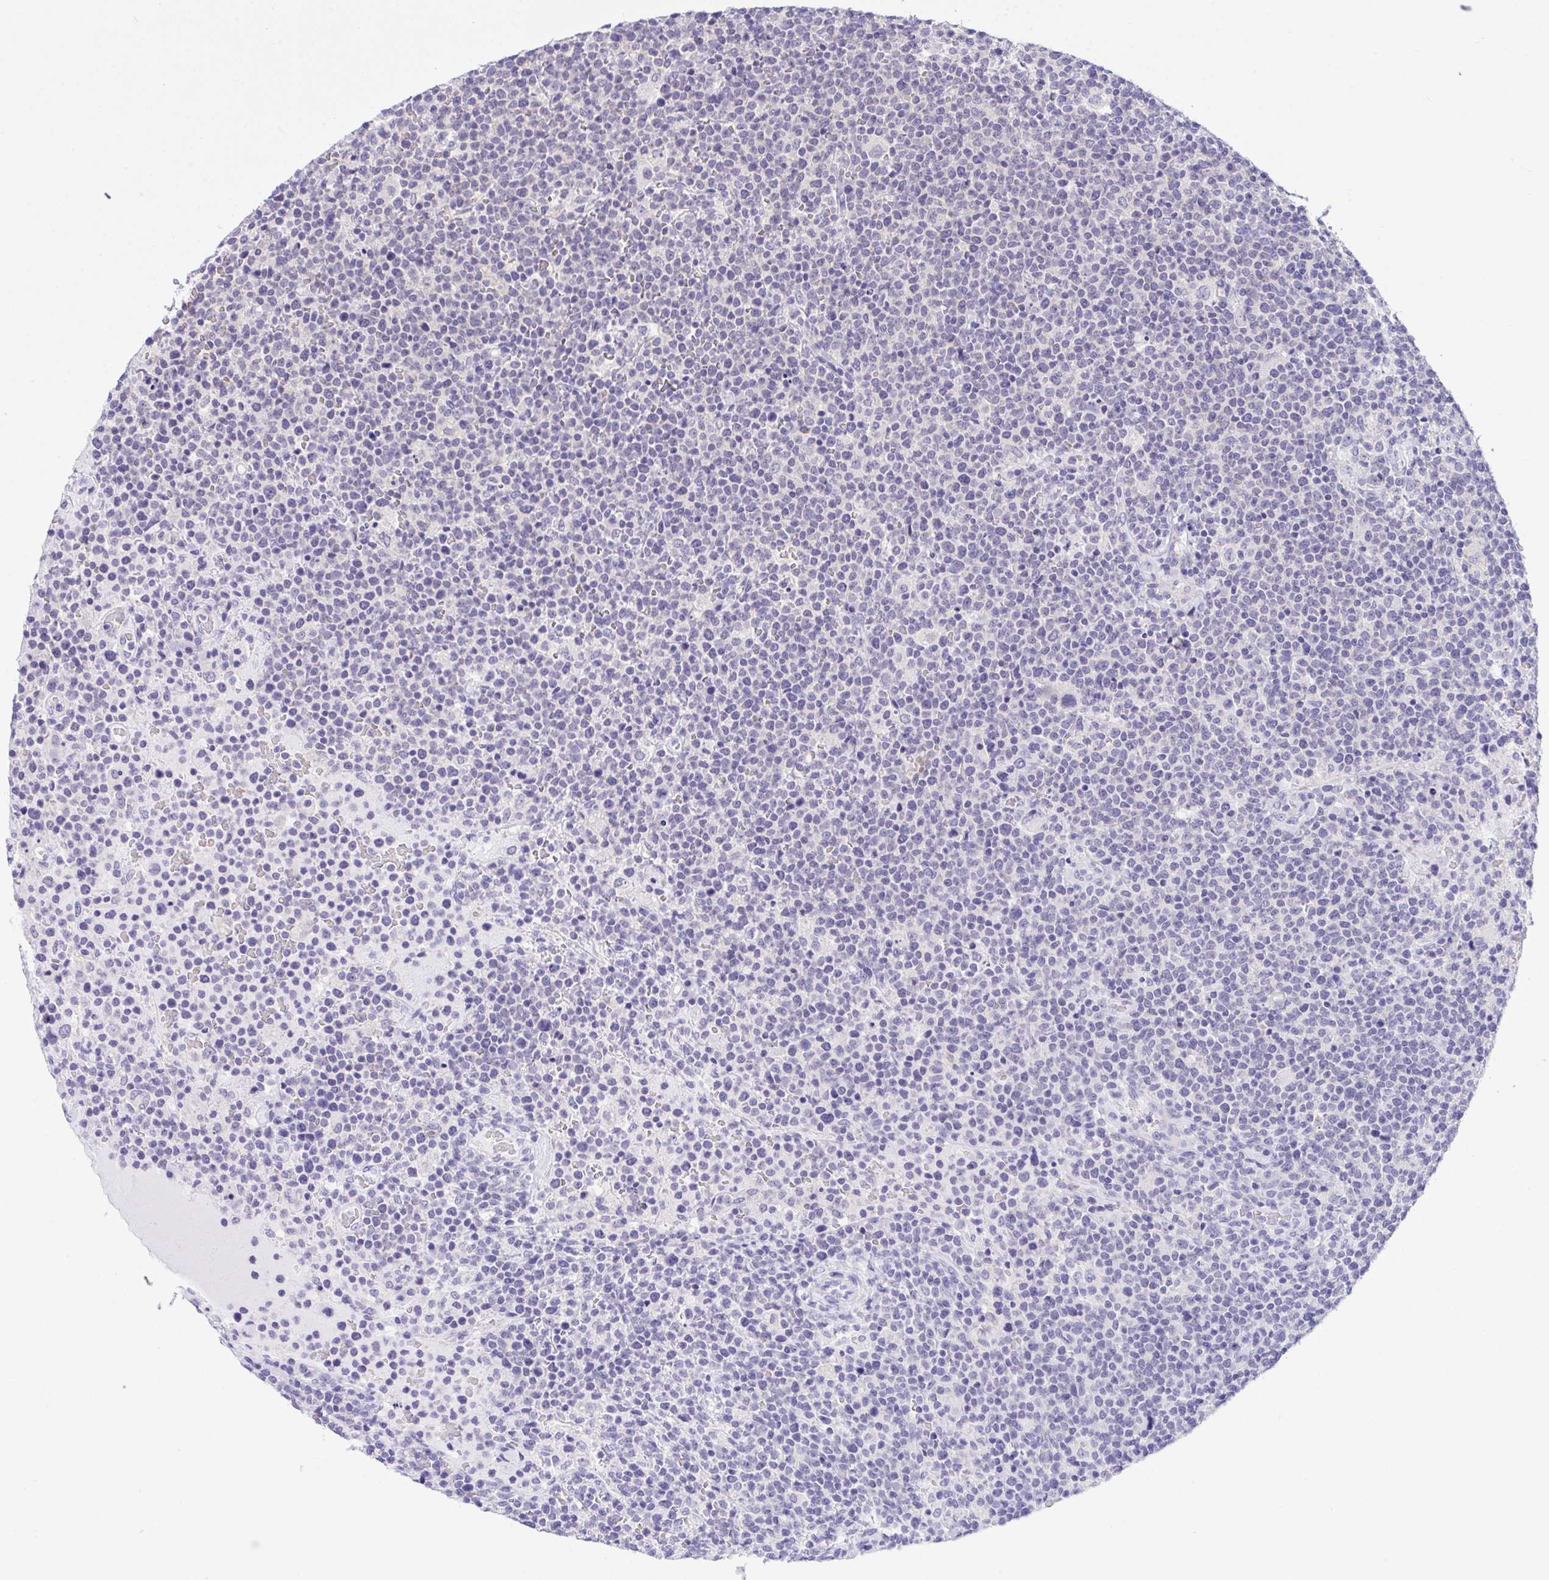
{"staining": {"intensity": "negative", "quantity": "none", "location": "none"}, "tissue": "lymphoma", "cell_type": "Tumor cells", "image_type": "cancer", "snomed": [{"axis": "morphology", "description": "Malignant lymphoma, non-Hodgkin's type, High grade"}, {"axis": "topography", "description": "Lymph node"}], "caption": "High power microscopy micrograph of an IHC photomicrograph of malignant lymphoma, non-Hodgkin's type (high-grade), revealing no significant staining in tumor cells.", "gene": "PPP1CA", "patient": {"sex": "male", "age": 61}}